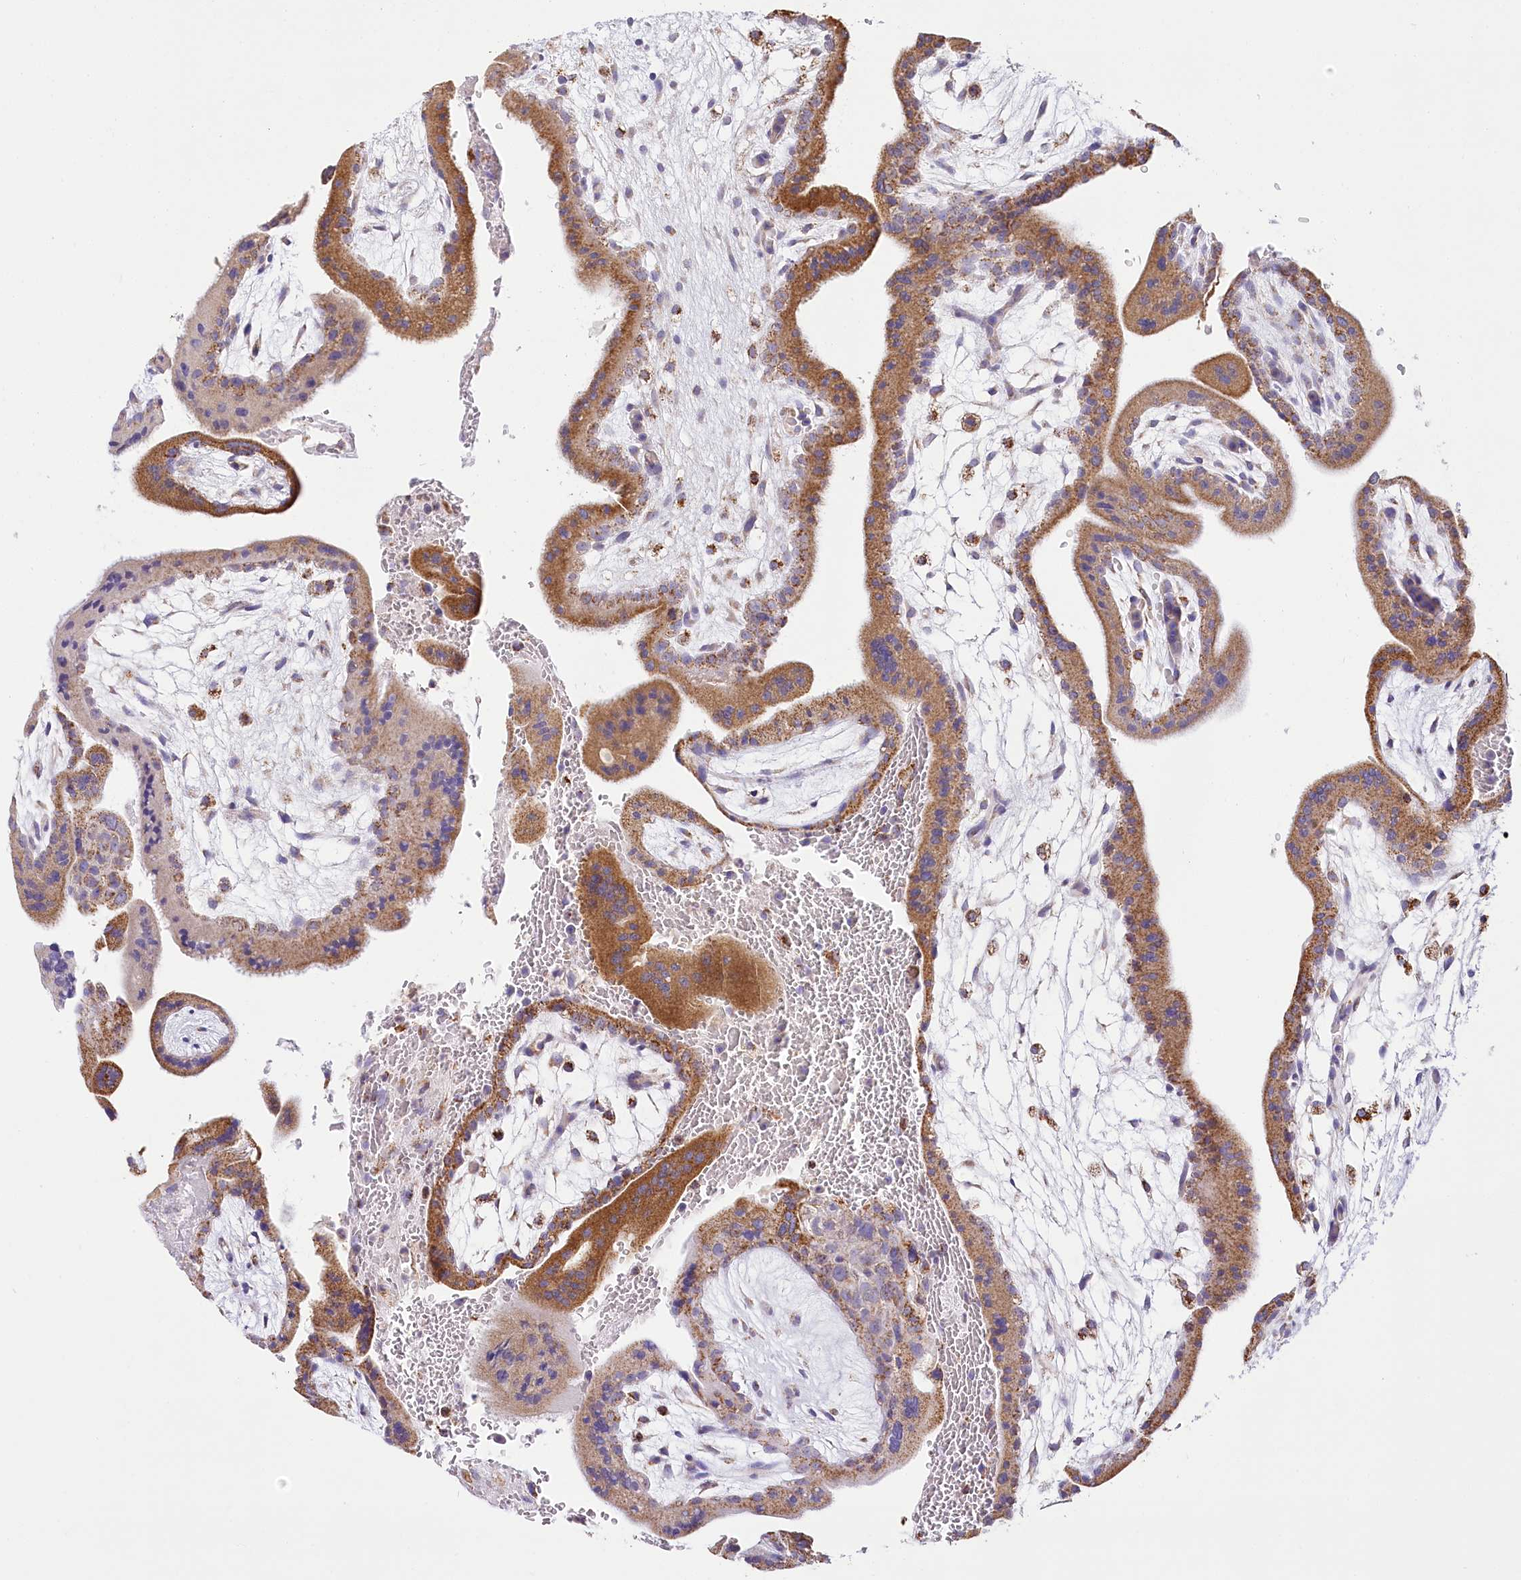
{"staining": {"intensity": "strong", "quantity": ">75%", "location": "cytoplasmic/membranous"}, "tissue": "placenta", "cell_type": "Trophoblastic cells", "image_type": "normal", "snomed": [{"axis": "morphology", "description": "Normal tissue, NOS"}, {"axis": "topography", "description": "Placenta"}], "caption": "This image exhibits immunohistochemistry (IHC) staining of normal placenta, with high strong cytoplasmic/membranous staining in approximately >75% of trophoblastic cells.", "gene": "LSS", "patient": {"sex": "female", "age": 35}}